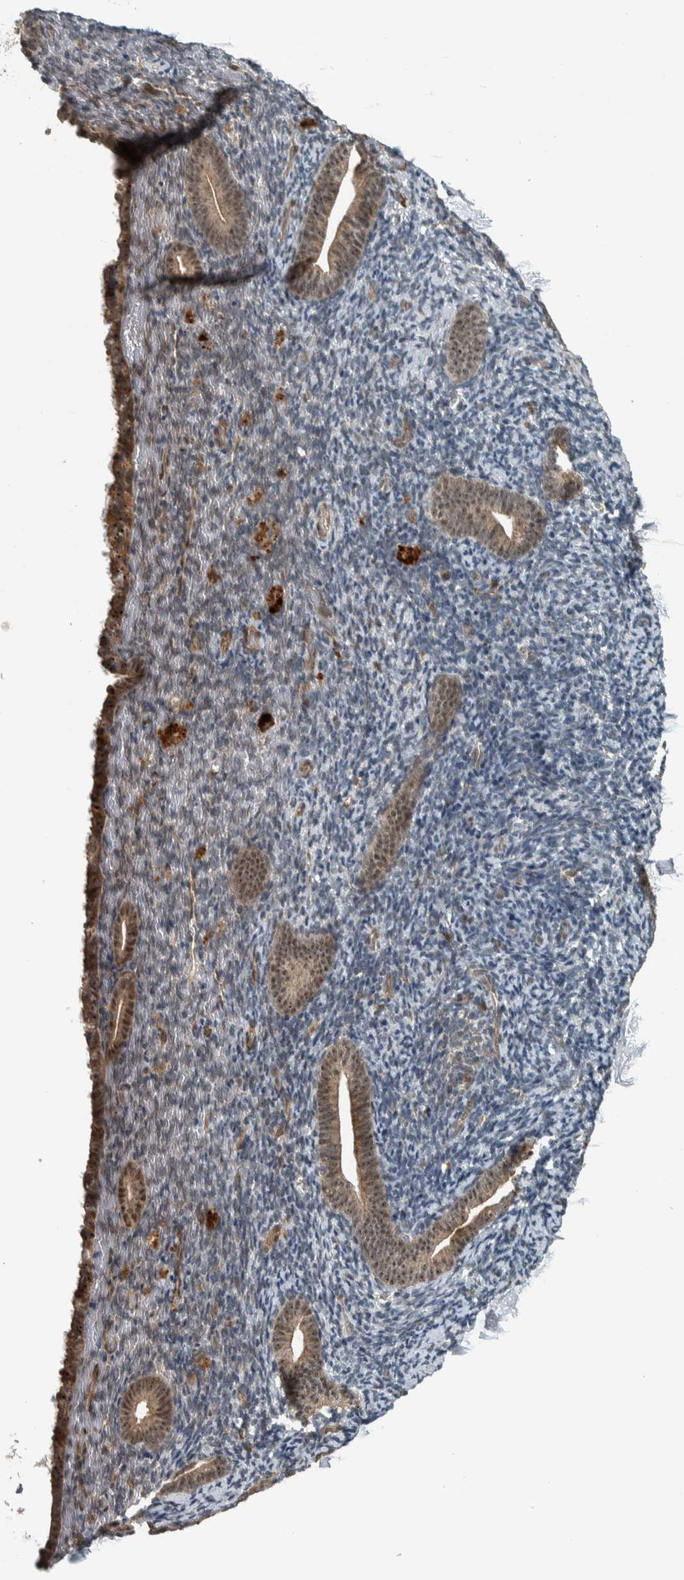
{"staining": {"intensity": "moderate", "quantity": "25%-75%", "location": "cytoplasmic/membranous,nuclear"}, "tissue": "endometrium", "cell_type": "Glandular cells", "image_type": "normal", "snomed": [{"axis": "morphology", "description": "Normal tissue, NOS"}, {"axis": "topography", "description": "Endometrium"}], "caption": "Glandular cells display medium levels of moderate cytoplasmic/membranous,nuclear positivity in approximately 25%-75% of cells in benign endometrium.", "gene": "XPO5", "patient": {"sex": "female", "age": 51}}